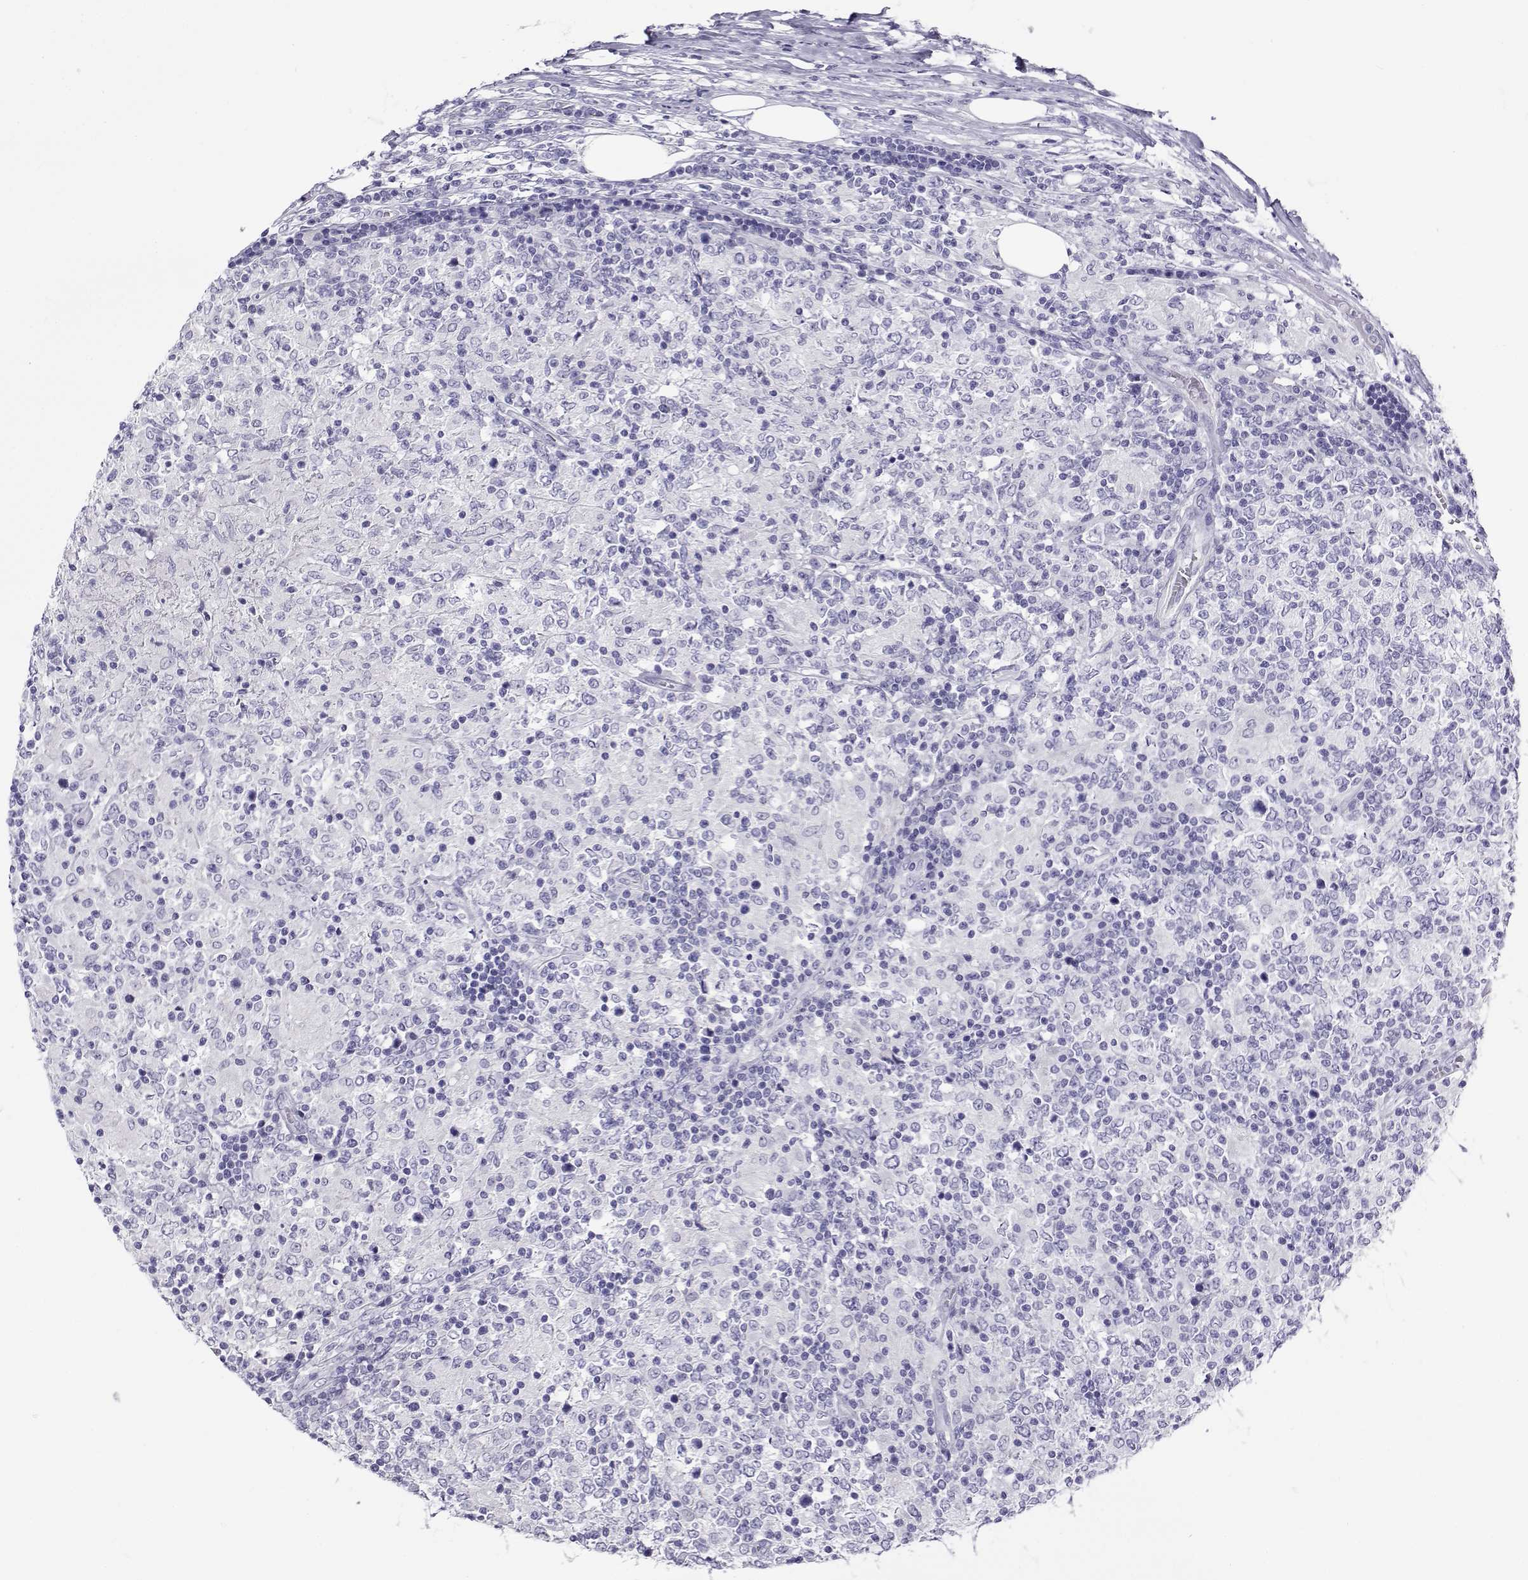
{"staining": {"intensity": "negative", "quantity": "none", "location": "none"}, "tissue": "lymphoma", "cell_type": "Tumor cells", "image_type": "cancer", "snomed": [{"axis": "morphology", "description": "Malignant lymphoma, non-Hodgkin's type, High grade"}, {"axis": "topography", "description": "Lymph node"}], "caption": "Protein analysis of lymphoma displays no significant positivity in tumor cells.", "gene": "RHOXF2", "patient": {"sex": "female", "age": 84}}